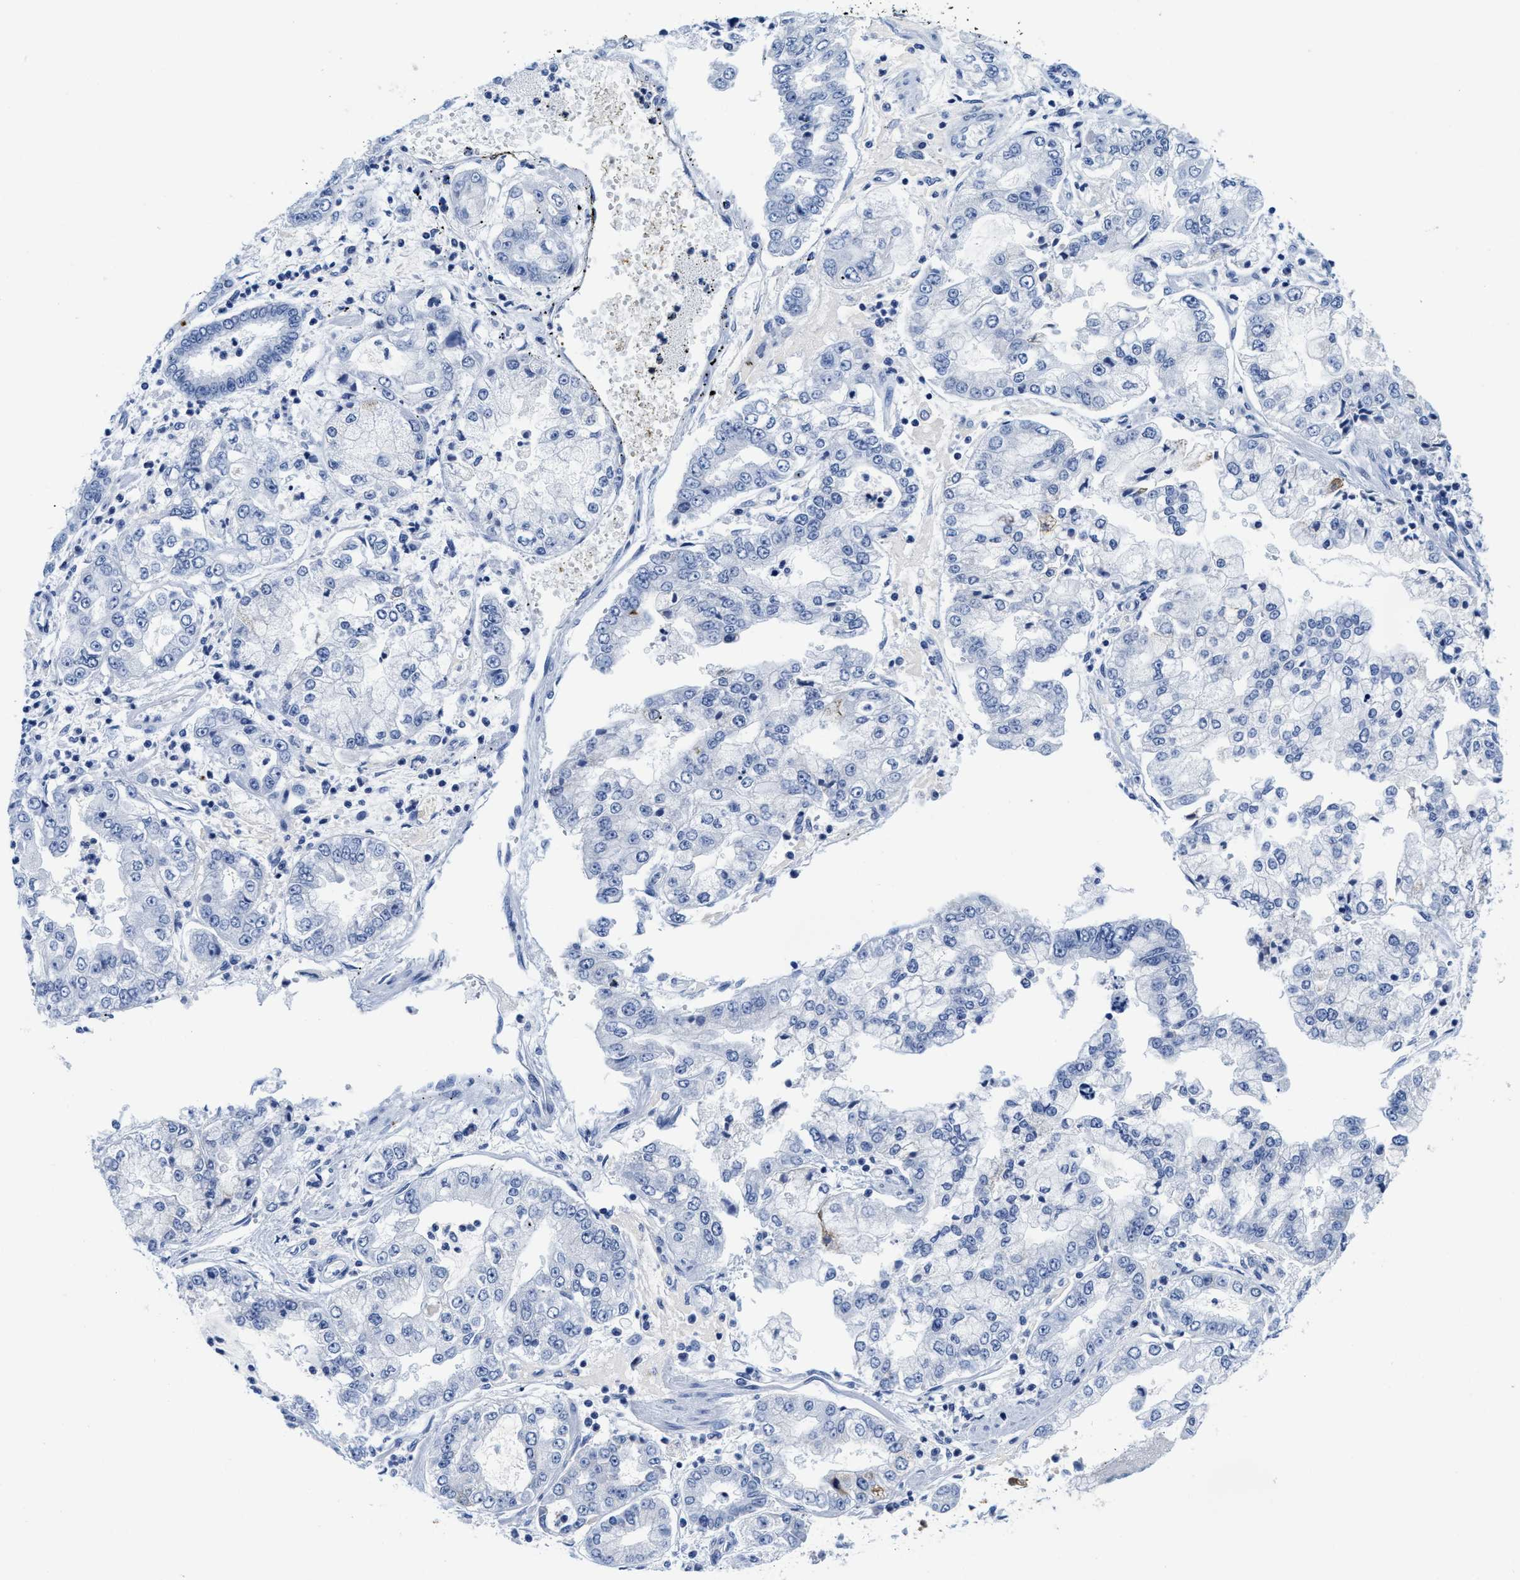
{"staining": {"intensity": "negative", "quantity": "none", "location": "none"}, "tissue": "stomach cancer", "cell_type": "Tumor cells", "image_type": "cancer", "snomed": [{"axis": "morphology", "description": "Adenocarcinoma, NOS"}, {"axis": "topography", "description": "Stomach"}], "caption": "Immunohistochemical staining of human stomach cancer demonstrates no significant staining in tumor cells.", "gene": "TTC3", "patient": {"sex": "male", "age": 76}}